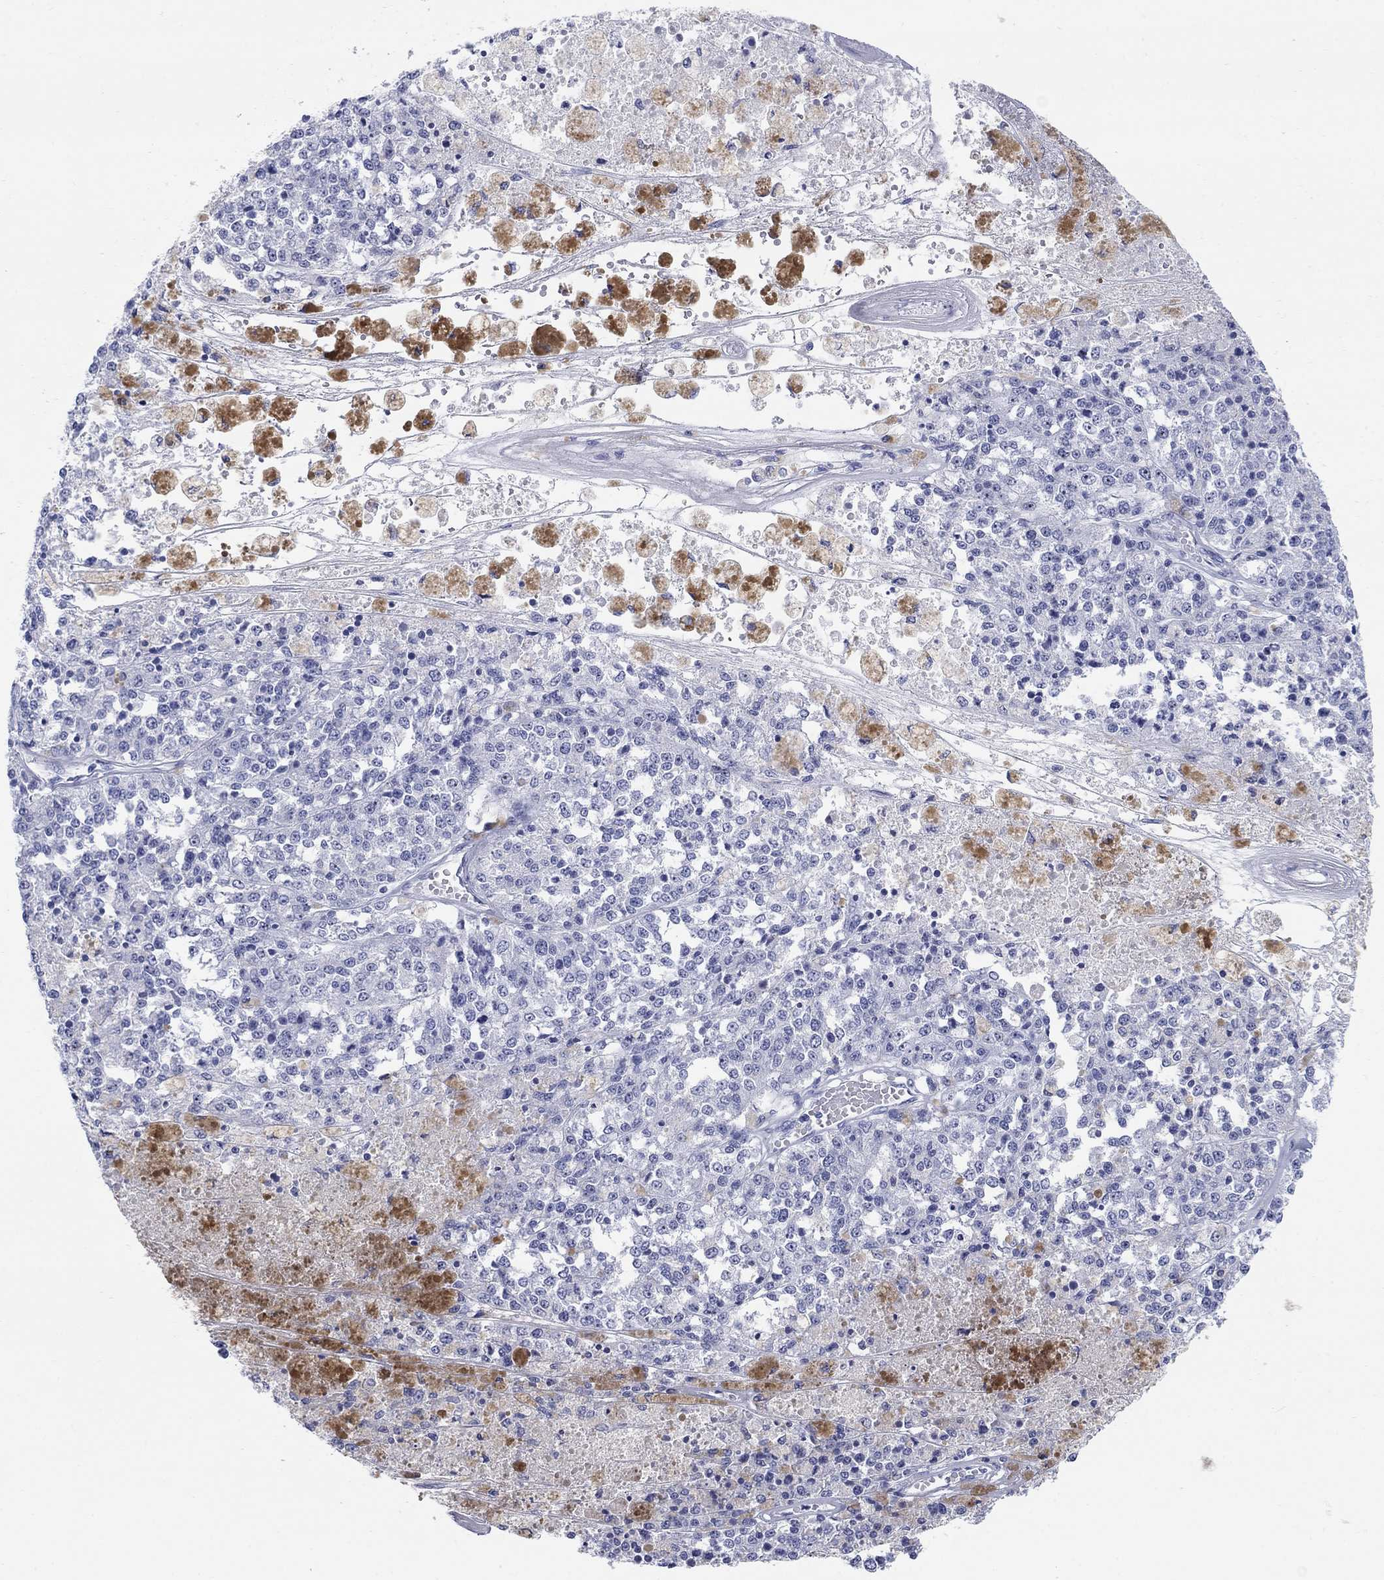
{"staining": {"intensity": "negative", "quantity": "none", "location": "none"}, "tissue": "melanoma", "cell_type": "Tumor cells", "image_type": "cancer", "snomed": [{"axis": "morphology", "description": "Malignant melanoma, Metastatic site"}, {"axis": "topography", "description": "Lymph node"}], "caption": "Immunohistochemistry (IHC) histopathology image of neoplastic tissue: human melanoma stained with DAB (3,3'-diaminobenzidine) displays no significant protein positivity in tumor cells.", "gene": "AKR1C2", "patient": {"sex": "female", "age": 64}}